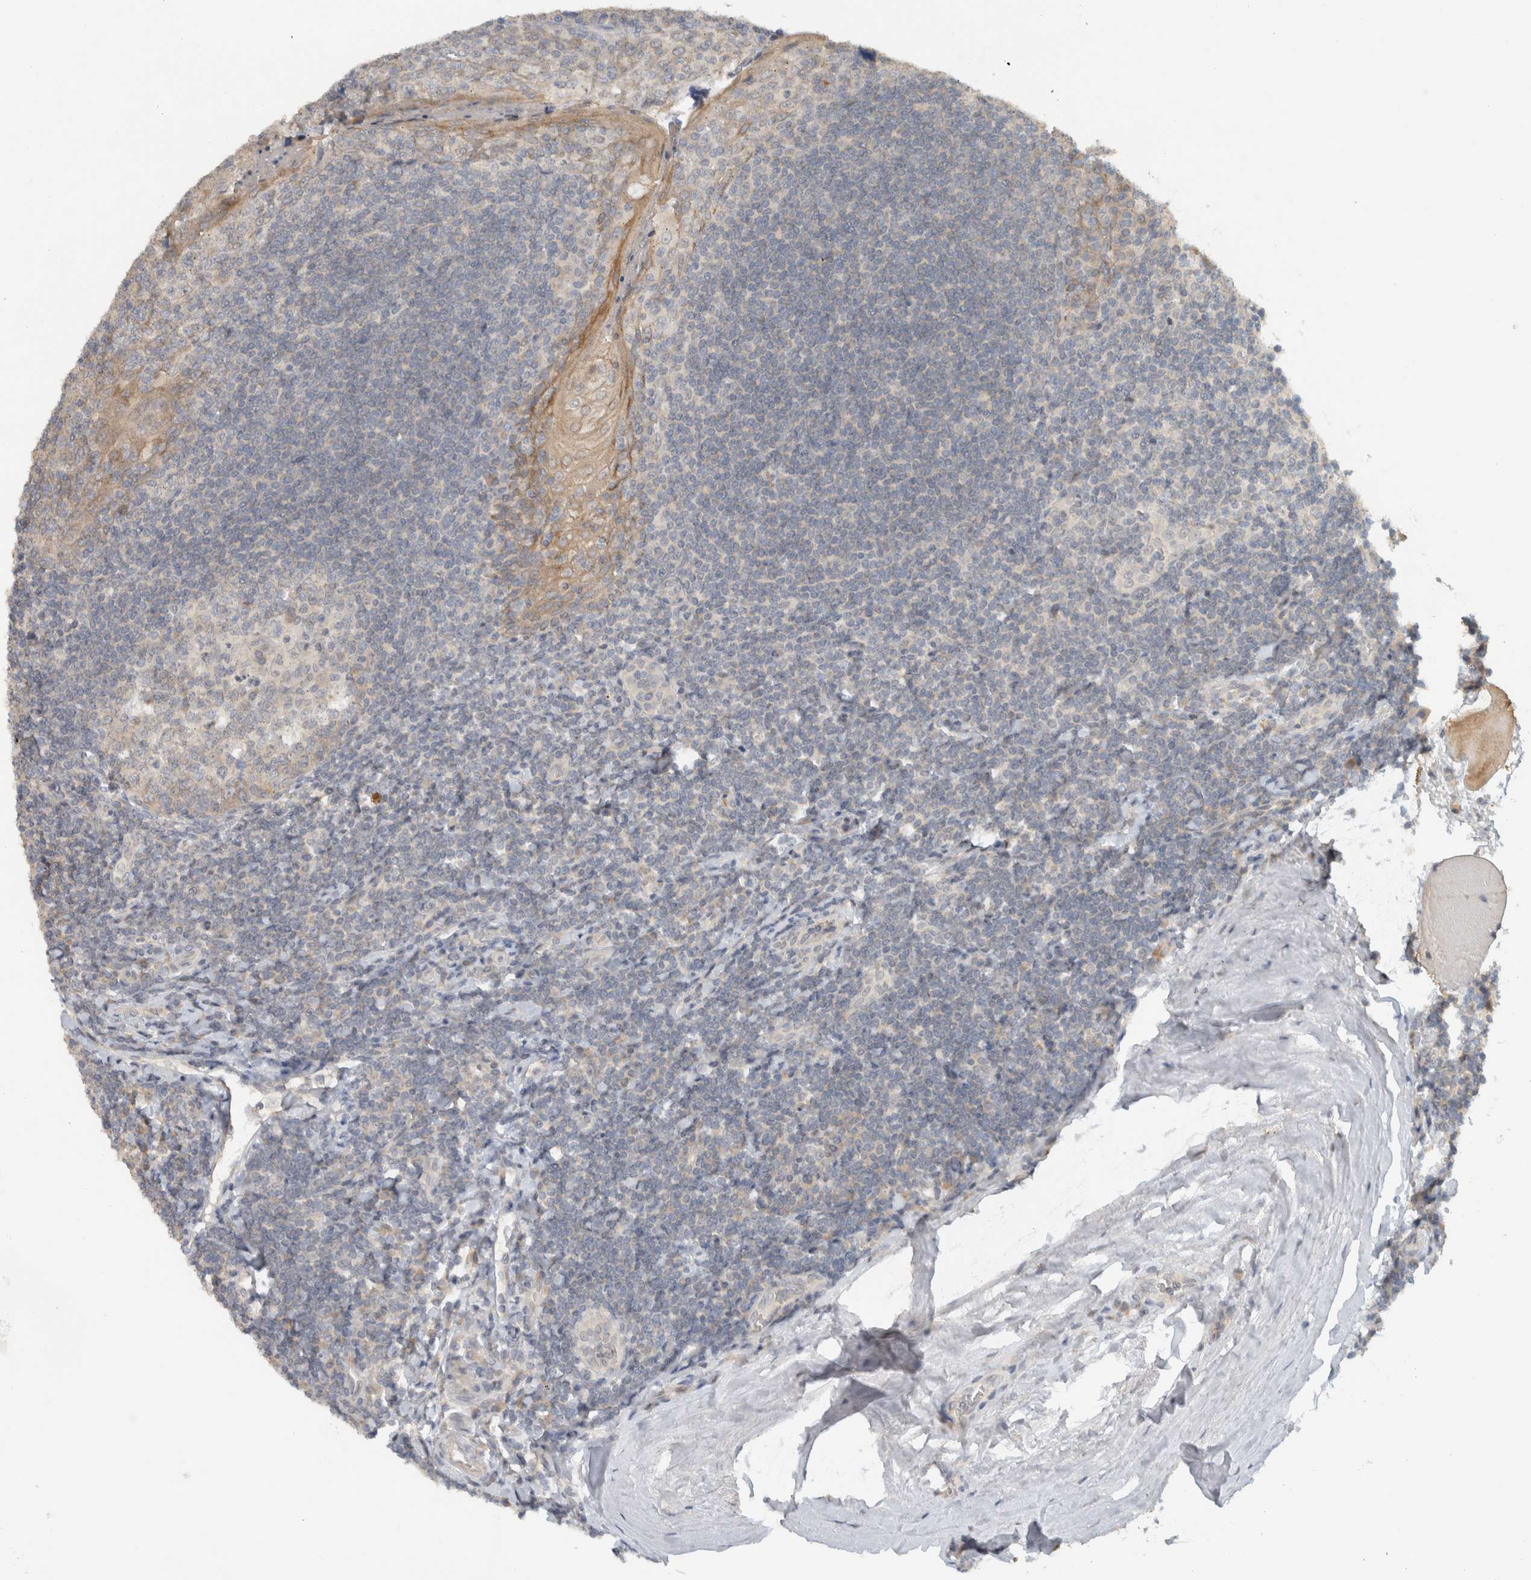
{"staining": {"intensity": "weak", "quantity": "<25%", "location": "cytoplasmic/membranous"}, "tissue": "tonsil", "cell_type": "Germinal center cells", "image_type": "normal", "snomed": [{"axis": "morphology", "description": "Normal tissue, NOS"}, {"axis": "topography", "description": "Tonsil"}], "caption": "High power microscopy histopathology image of an IHC image of normal tonsil, revealing no significant staining in germinal center cells.", "gene": "ERCC6L2", "patient": {"sex": "male", "age": 27}}